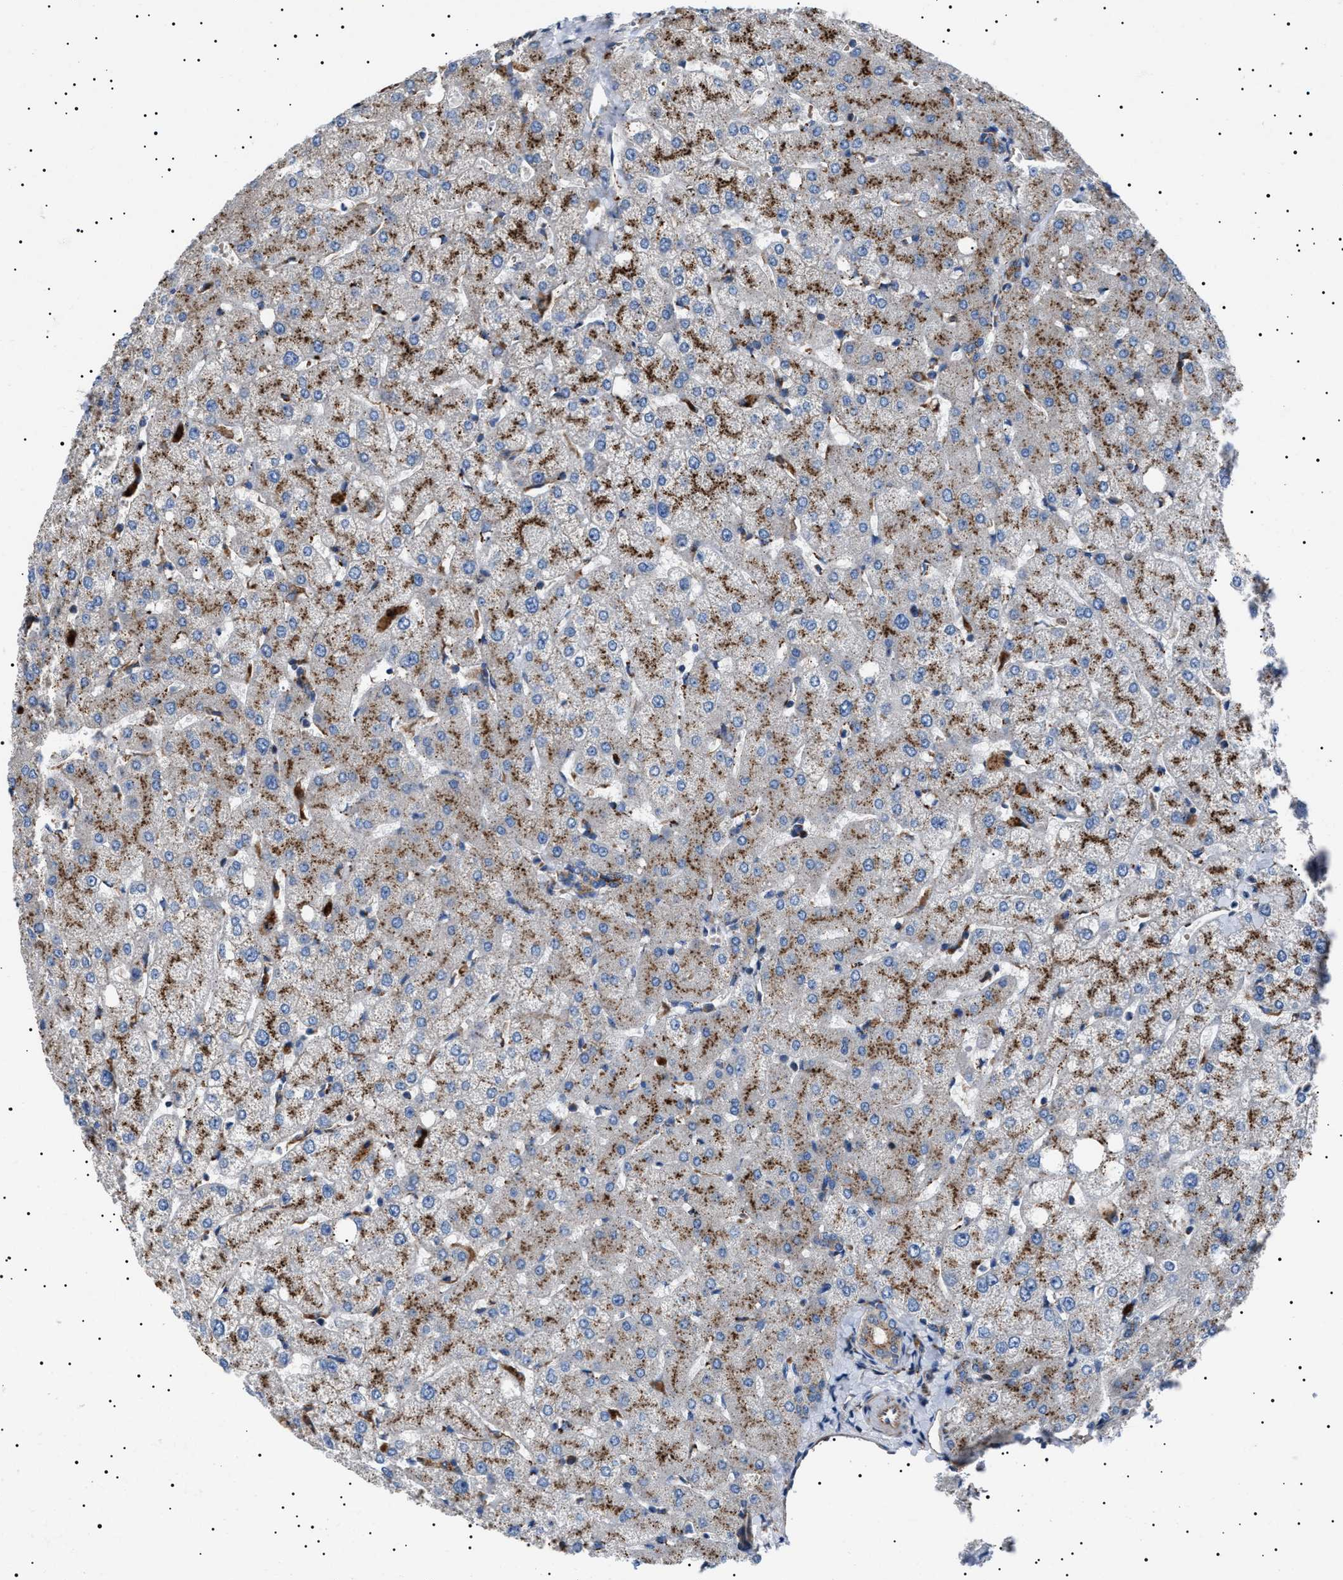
{"staining": {"intensity": "weak", "quantity": ">75%", "location": "cytoplasmic/membranous"}, "tissue": "liver", "cell_type": "Cholangiocytes", "image_type": "normal", "snomed": [{"axis": "morphology", "description": "Normal tissue, NOS"}, {"axis": "topography", "description": "Liver"}], "caption": "Protein expression by IHC reveals weak cytoplasmic/membranous staining in about >75% of cholangiocytes in normal liver.", "gene": "NEU1", "patient": {"sex": "female", "age": 54}}